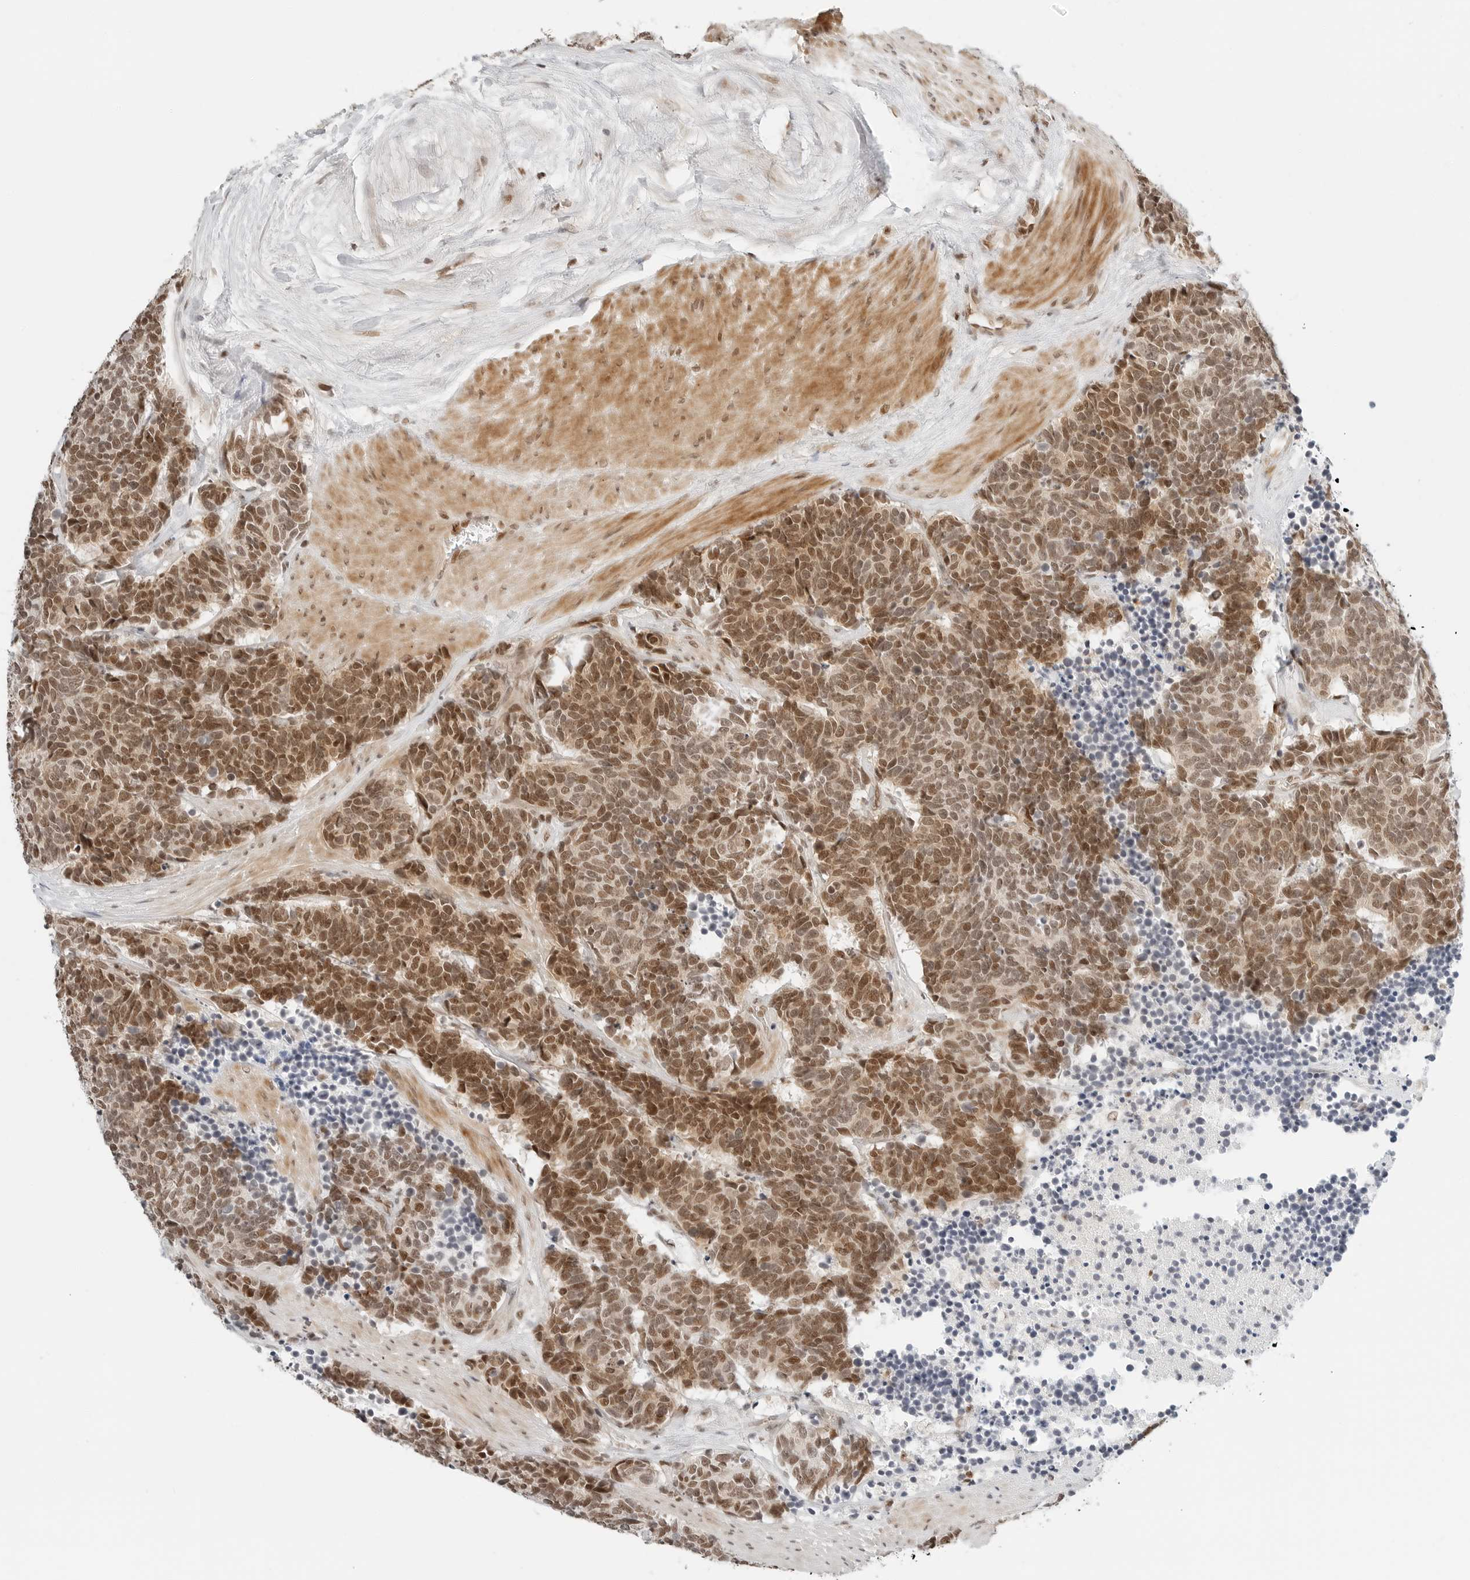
{"staining": {"intensity": "strong", "quantity": ">75%", "location": "cytoplasmic/membranous,nuclear"}, "tissue": "carcinoid", "cell_type": "Tumor cells", "image_type": "cancer", "snomed": [{"axis": "morphology", "description": "Carcinoma, NOS"}, {"axis": "morphology", "description": "Carcinoid, malignant, NOS"}, {"axis": "topography", "description": "Urinary bladder"}], "caption": "IHC micrograph of human malignant carcinoid stained for a protein (brown), which displays high levels of strong cytoplasmic/membranous and nuclear positivity in about >75% of tumor cells.", "gene": "CRTC2", "patient": {"sex": "male", "age": 57}}